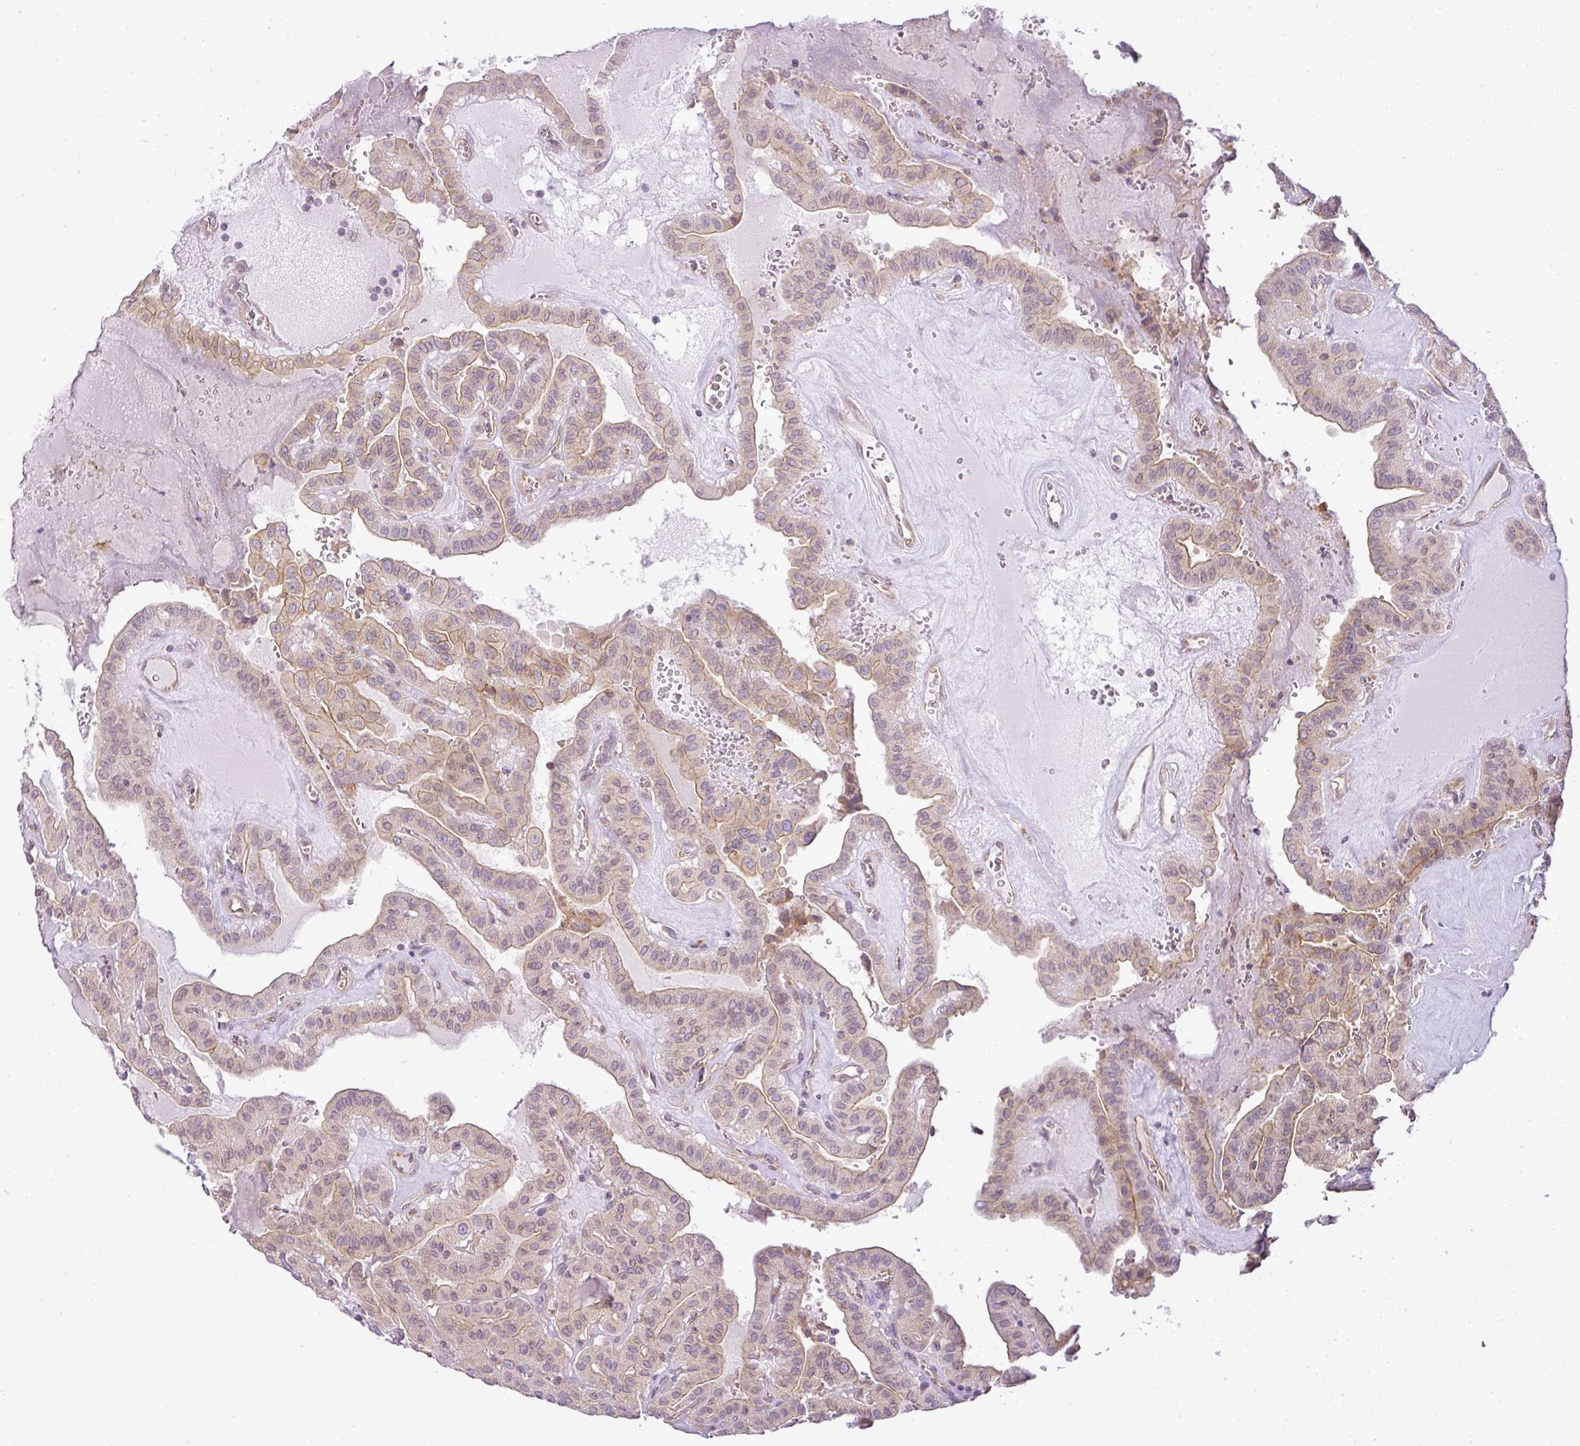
{"staining": {"intensity": "weak", "quantity": "25%-75%", "location": "nuclear"}, "tissue": "thyroid cancer", "cell_type": "Tumor cells", "image_type": "cancer", "snomed": [{"axis": "morphology", "description": "Papillary adenocarcinoma, NOS"}, {"axis": "topography", "description": "Thyroid gland"}], "caption": "Weak nuclear staining for a protein is present in about 25%-75% of tumor cells of papillary adenocarcinoma (thyroid) using IHC.", "gene": "COX18", "patient": {"sex": "male", "age": 52}}